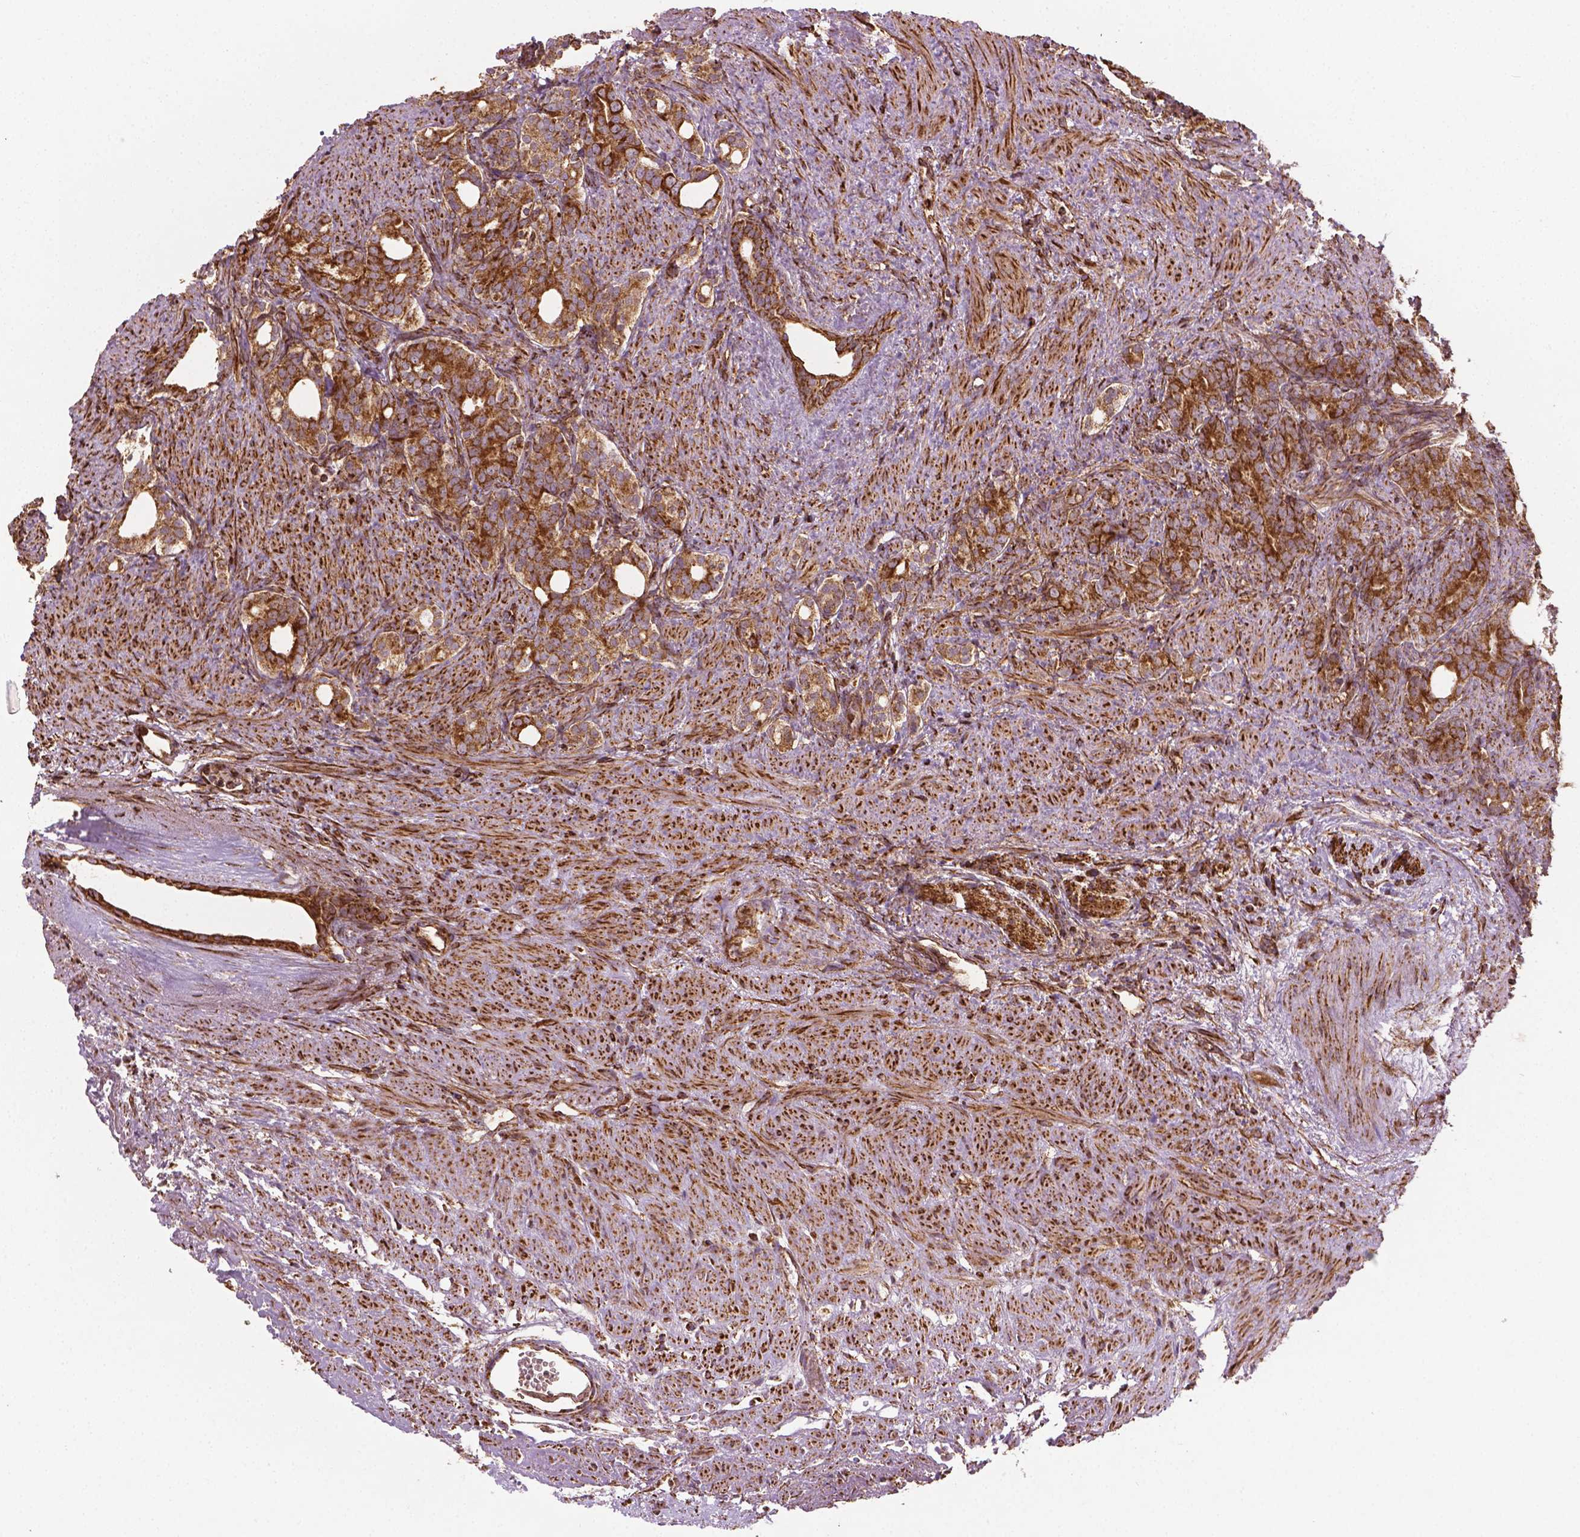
{"staining": {"intensity": "moderate", "quantity": ">75%", "location": "cytoplasmic/membranous"}, "tissue": "prostate cancer", "cell_type": "Tumor cells", "image_type": "cancer", "snomed": [{"axis": "morphology", "description": "Adenocarcinoma, High grade"}, {"axis": "topography", "description": "Prostate"}], "caption": "Brown immunohistochemical staining in human prostate high-grade adenocarcinoma exhibits moderate cytoplasmic/membranous staining in about >75% of tumor cells. The protein of interest is stained brown, and the nuclei are stained in blue (DAB IHC with brightfield microscopy, high magnification).", "gene": "HS3ST3A1", "patient": {"sex": "male", "age": 84}}